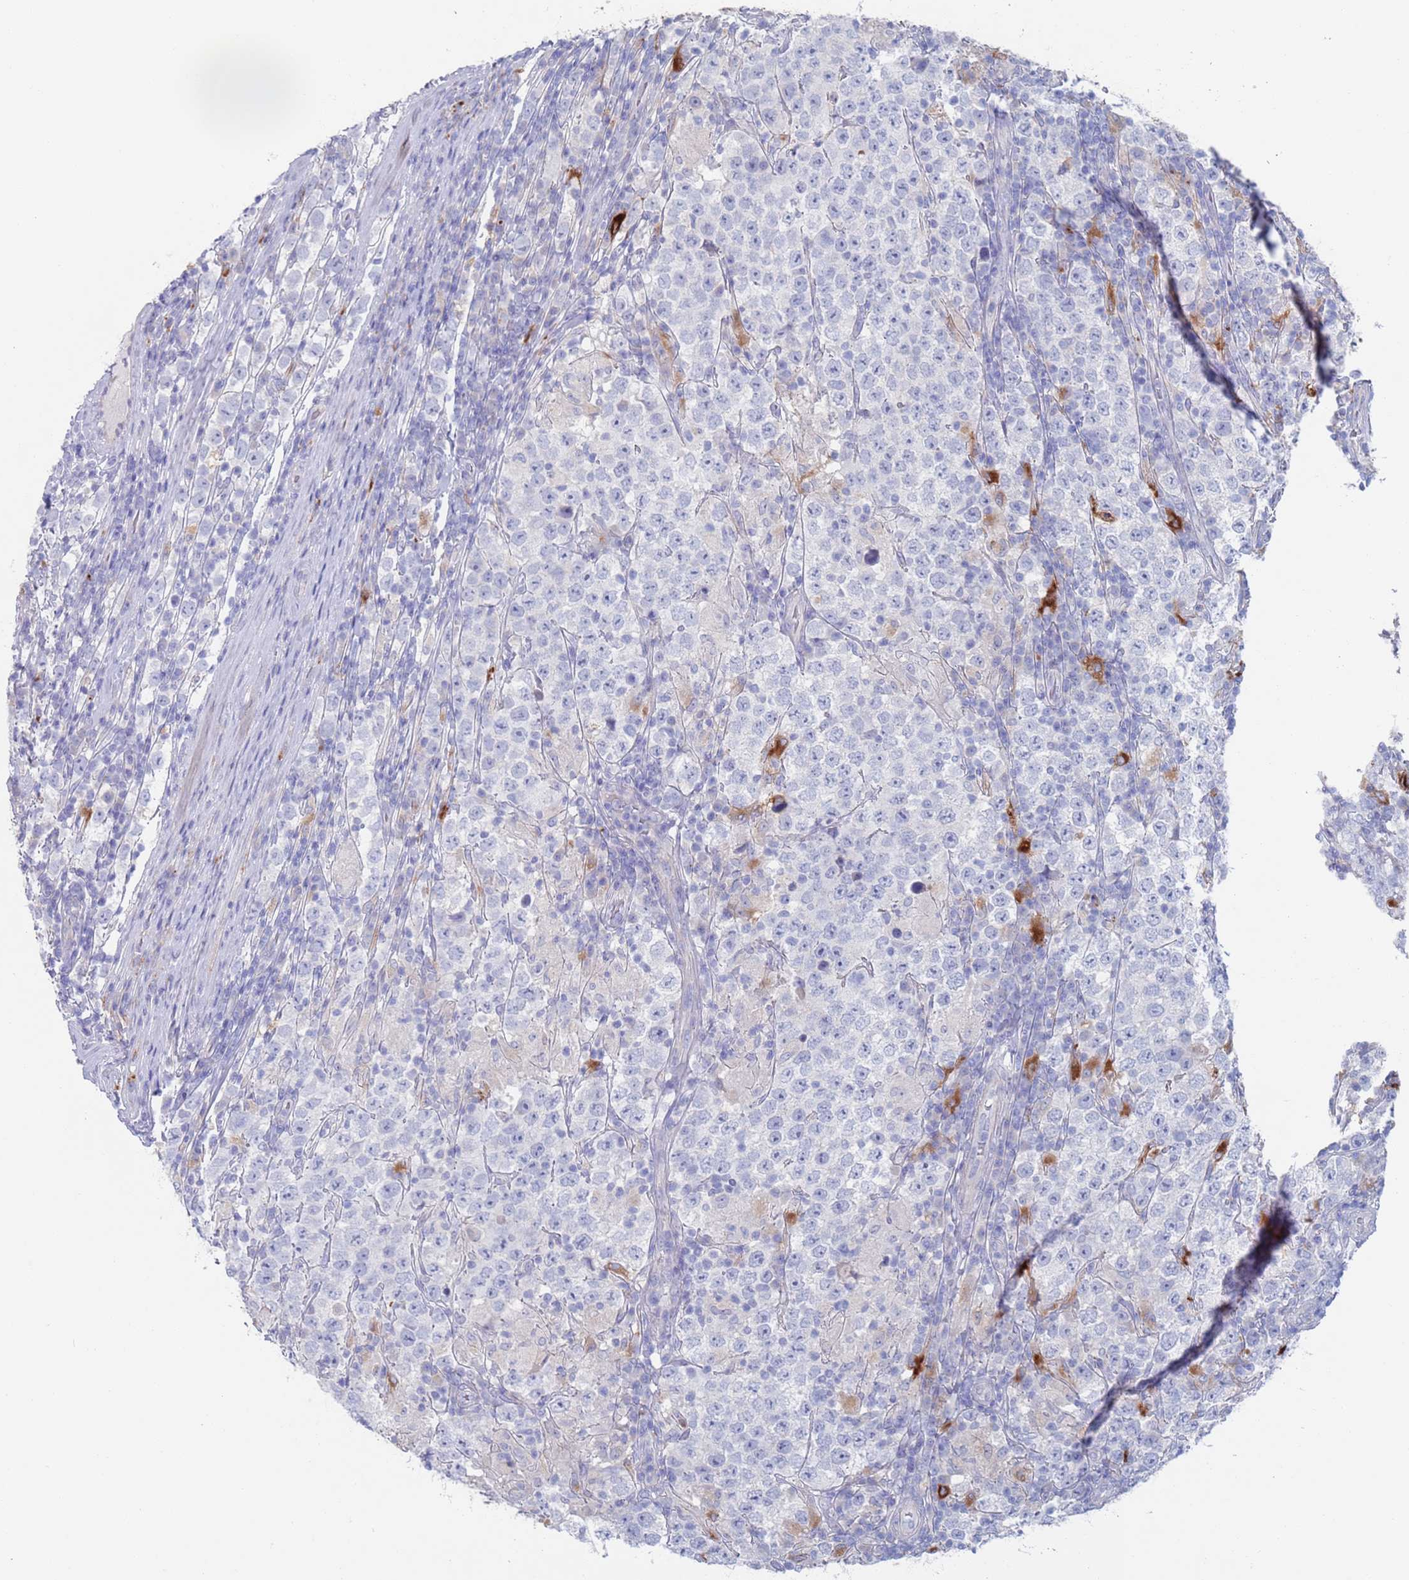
{"staining": {"intensity": "negative", "quantity": "none", "location": "none"}, "tissue": "testis cancer", "cell_type": "Tumor cells", "image_type": "cancer", "snomed": [{"axis": "morphology", "description": "Normal tissue, NOS"}, {"axis": "morphology", "description": "Urothelial carcinoma, High grade"}, {"axis": "morphology", "description": "Seminoma, NOS"}, {"axis": "morphology", "description": "Carcinoma, Embryonal, NOS"}, {"axis": "topography", "description": "Urinary bladder"}, {"axis": "topography", "description": "Testis"}], "caption": "Immunohistochemistry (IHC) photomicrograph of high-grade urothelial carcinoma (testis) stained for a protein (brown), which demonstrates no expression in tumor cells.", "gene": "FUCA1", "patient": {"sex": "male", "age": 41}}